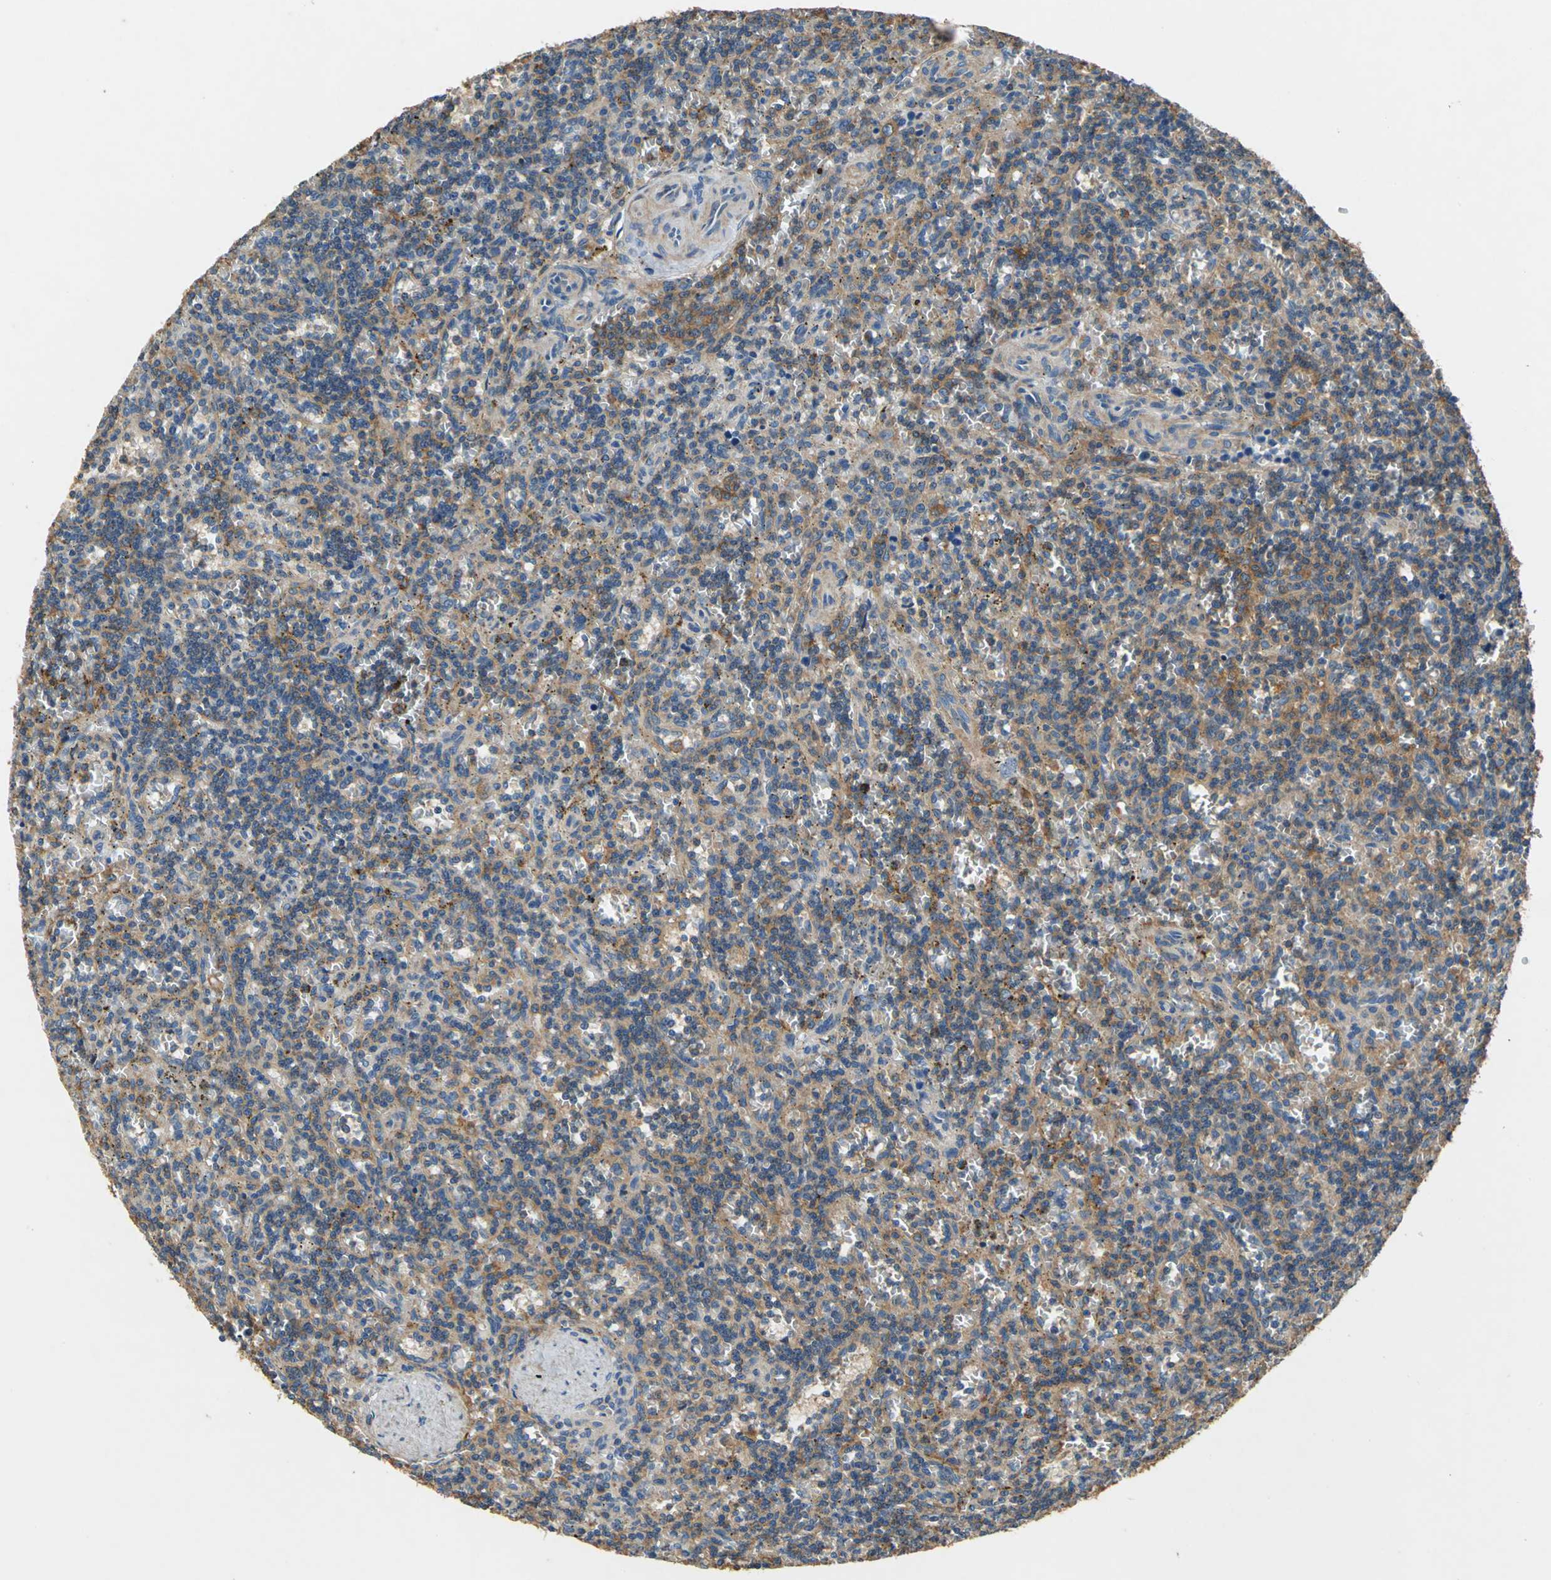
{"staining": {"intensity": "moderate", "quantity": ">75%", "location": "cytoplasmic/membranous"}, "tissue": "lymphoma", "cell_type": "Tumor cells", "image_type": "cancer", "snomed": [{"axis": "morphology", "description": "Malignant lymphoma, non-Hodgkin's type, Low grade"}, {"axis": "topography", "description": "Spleen"}], "caption": "IHC image of neoplastic tissue: low-grade malignant lymphoma, non-Hodgkin's type stained using immunohistochemistry (IHC) displays medium levels of moderate protein expression localized specifically in the cytoplasmic/membranous of tumor cells, appearing as a cytoplasmic/membranous brown color.", "gene": "DDX3Y", "patient": {"sex": "male", "age": 73}}